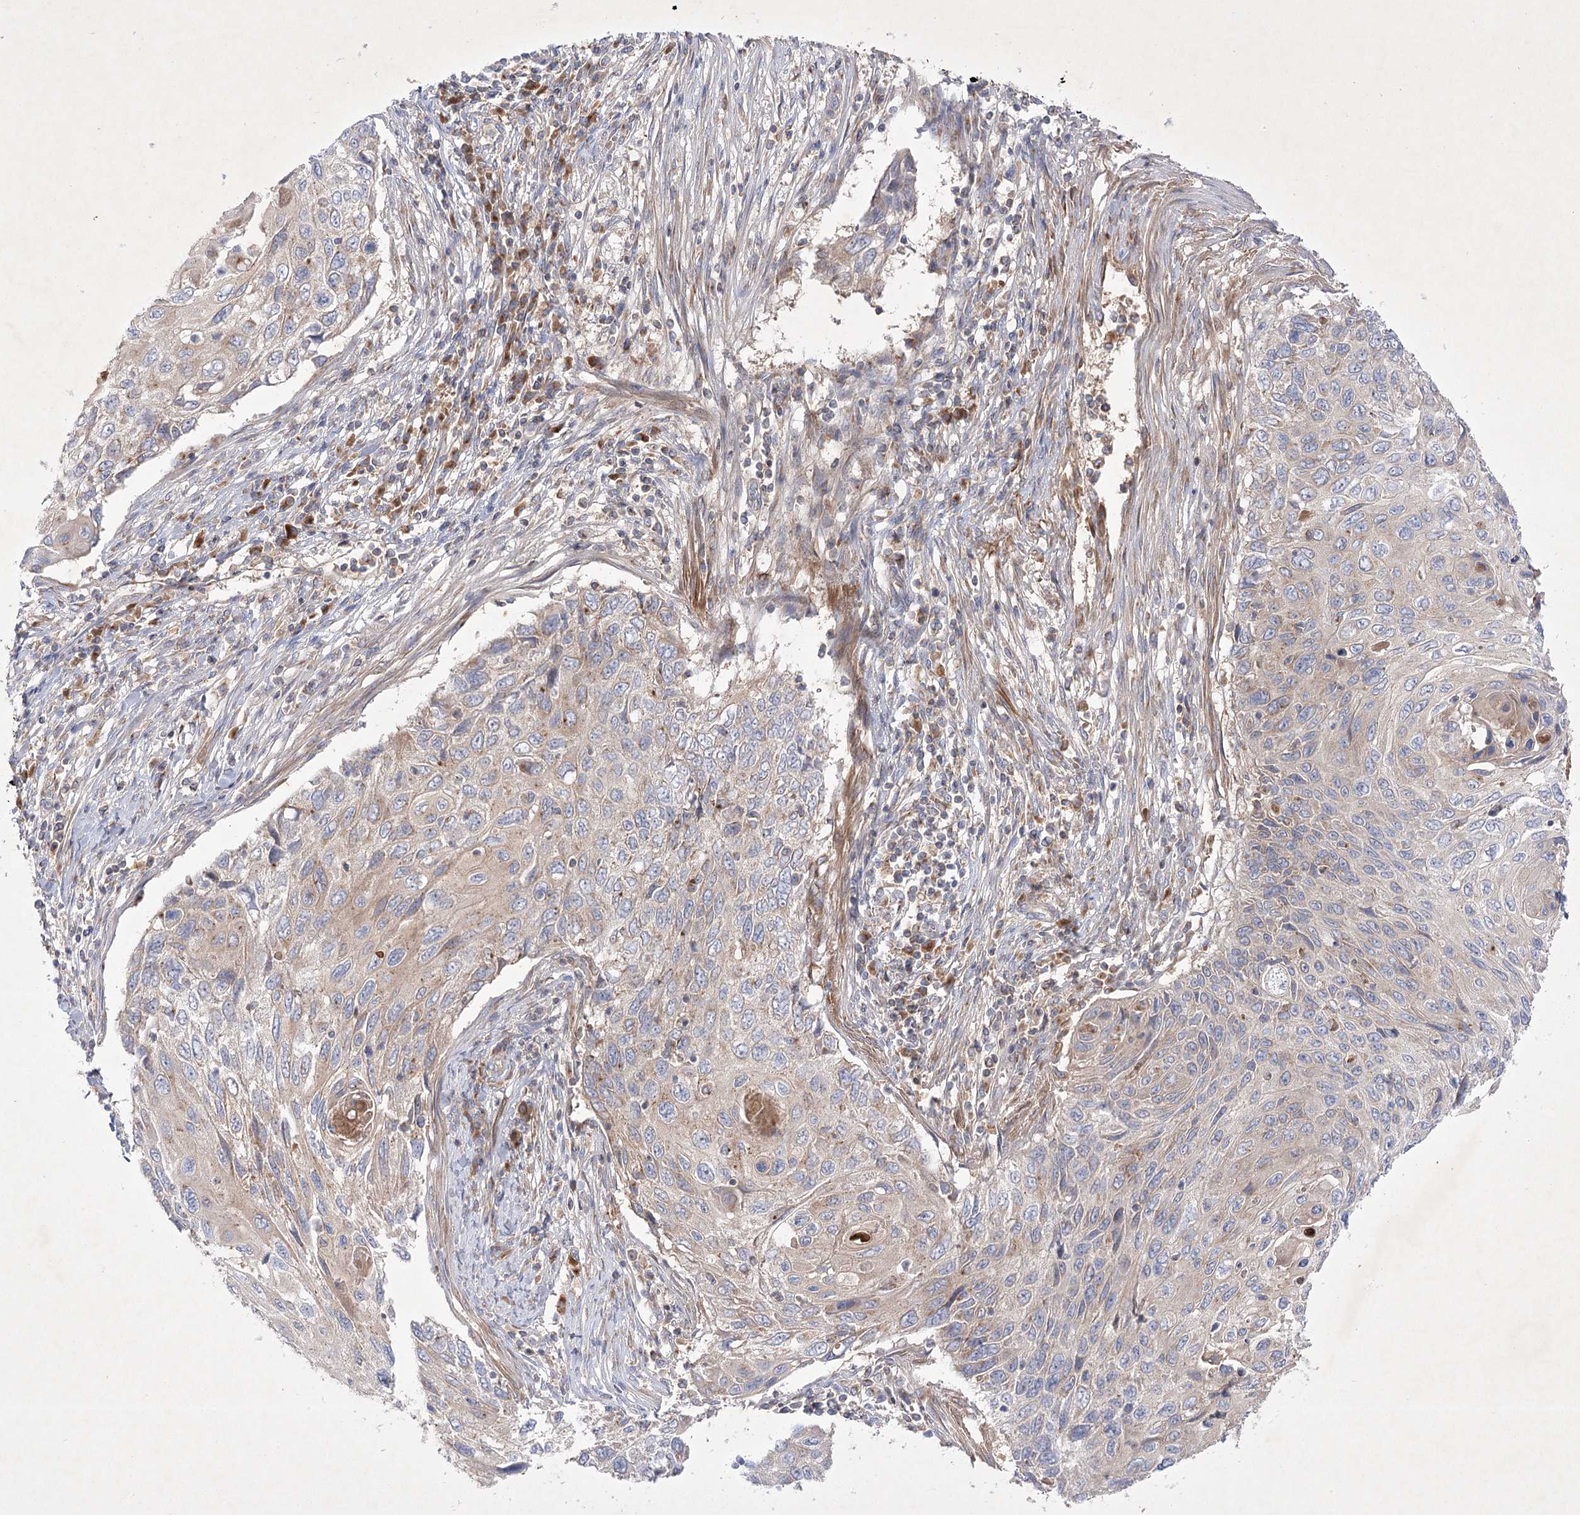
{"staining": {"intensity": "negative", "quantity": "none", "location": "none"}, "tissue": "cervical cancer", "cell_type": "Tumor cells", "image_type": "cancer", "snomed": [{"axis": "morphology", "description": "Squamous cell carcinoma, NOS"}, {"axis": "topography", "description": "Cervix"}], "caption": "High magnification brightfield microscopy of squamous cell carcinoma (cervical) stained with DAB (brown) and counterstained with hematoxylin (blue): tumor cells show no significant positivity. (Brightfield microscopy of DAB immunohistochemistry (IHC) at high magnification).", "gene": "GBF1", "patient": {"sex": "female", "age": 70}}